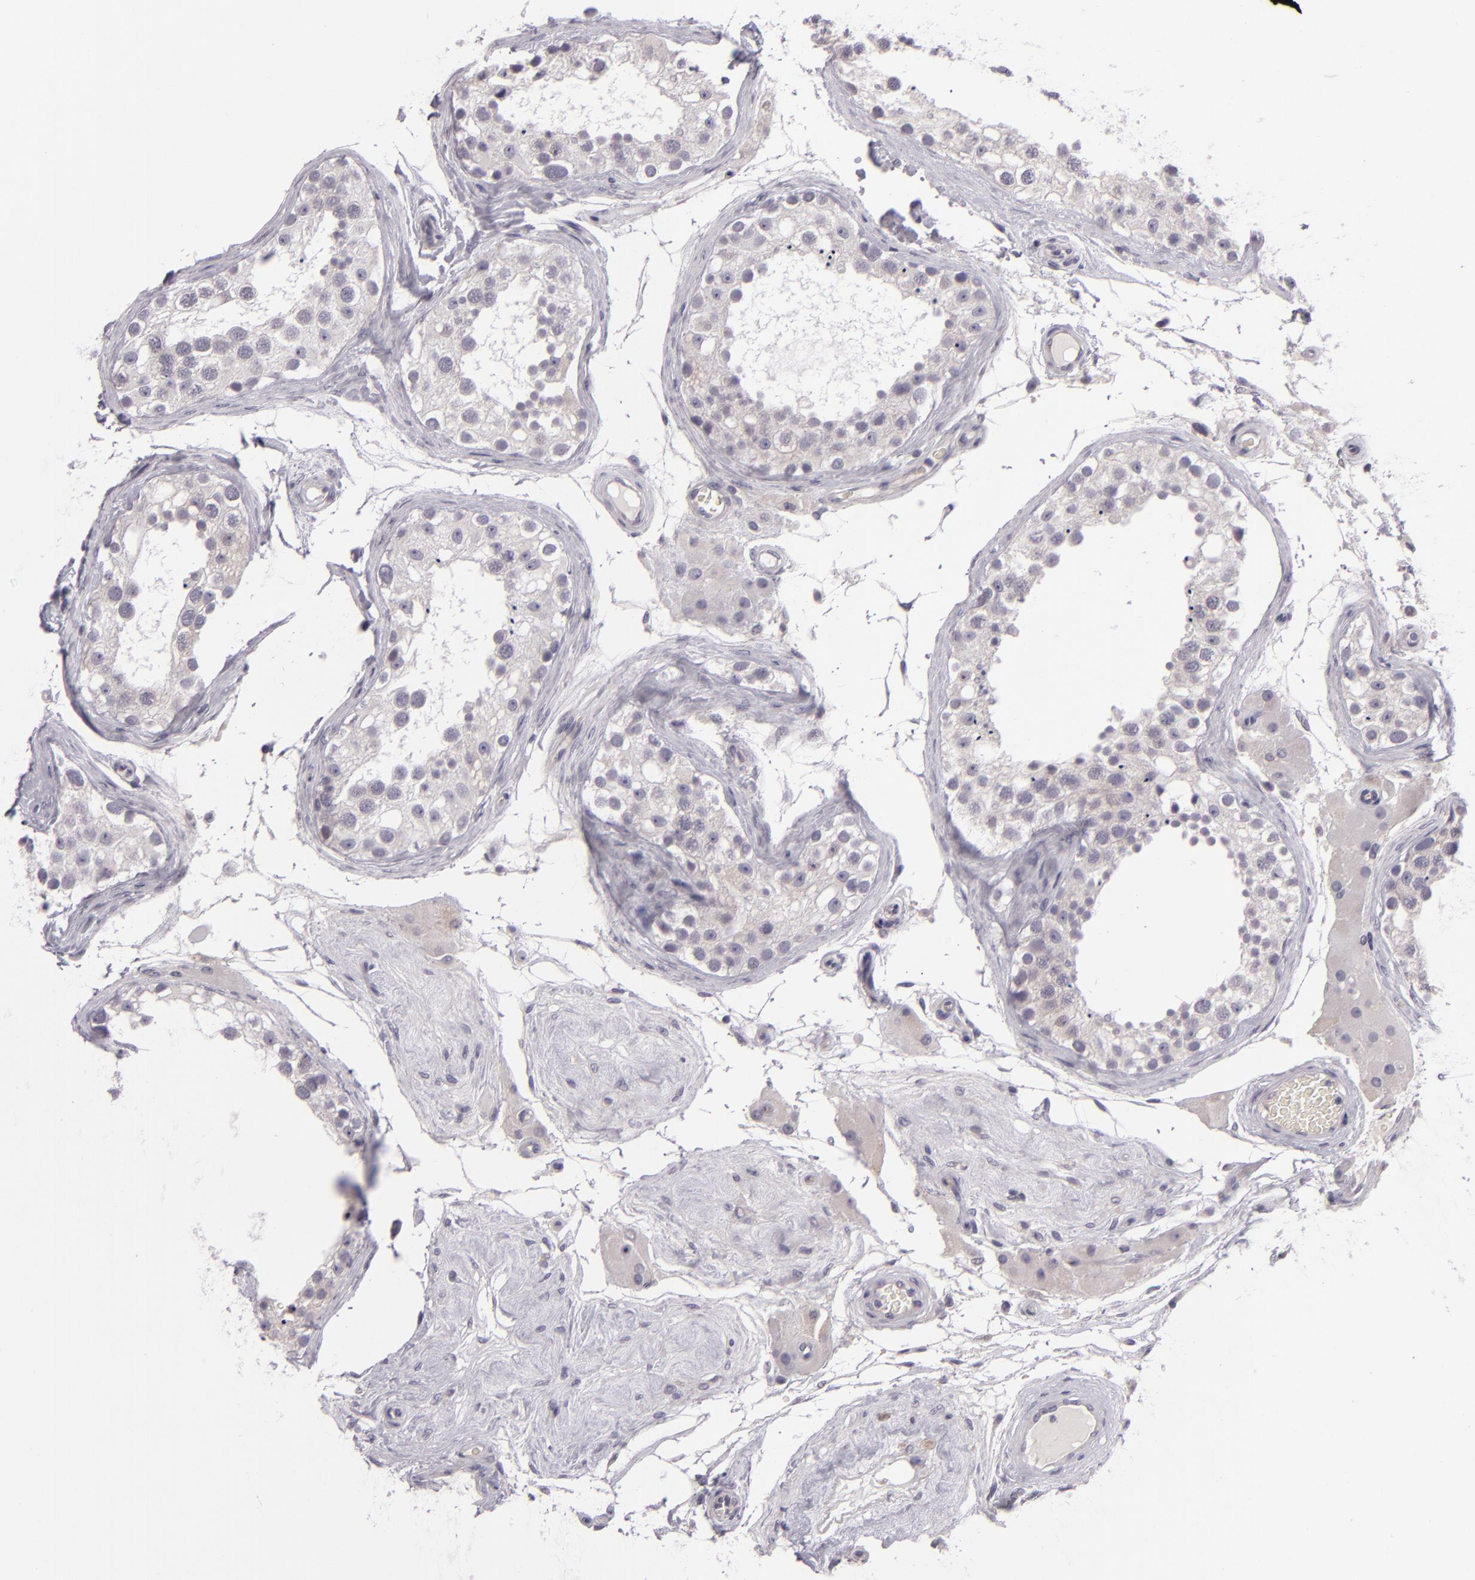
{"staining": {"intensity": "negative", "quantity": "none", "location": "none"}, "tissue": "testis", "cell_type": "Cells in seminiferous ducts", "image_type": "normal", "snomed": [{"axis": "morphology", "description": "Normal tissue, NOS"}, {"axis": "topography", "description": "Testis"}], "caption": "Immunohistochemistry (IHC) histopathology image of unremarkable testis: human testis stained with DAB demonstrates no significant protein staining in cells in seminiferous ducts.", "gene": "EGFL6", "patient": {"sex": "male", "age": 68}}